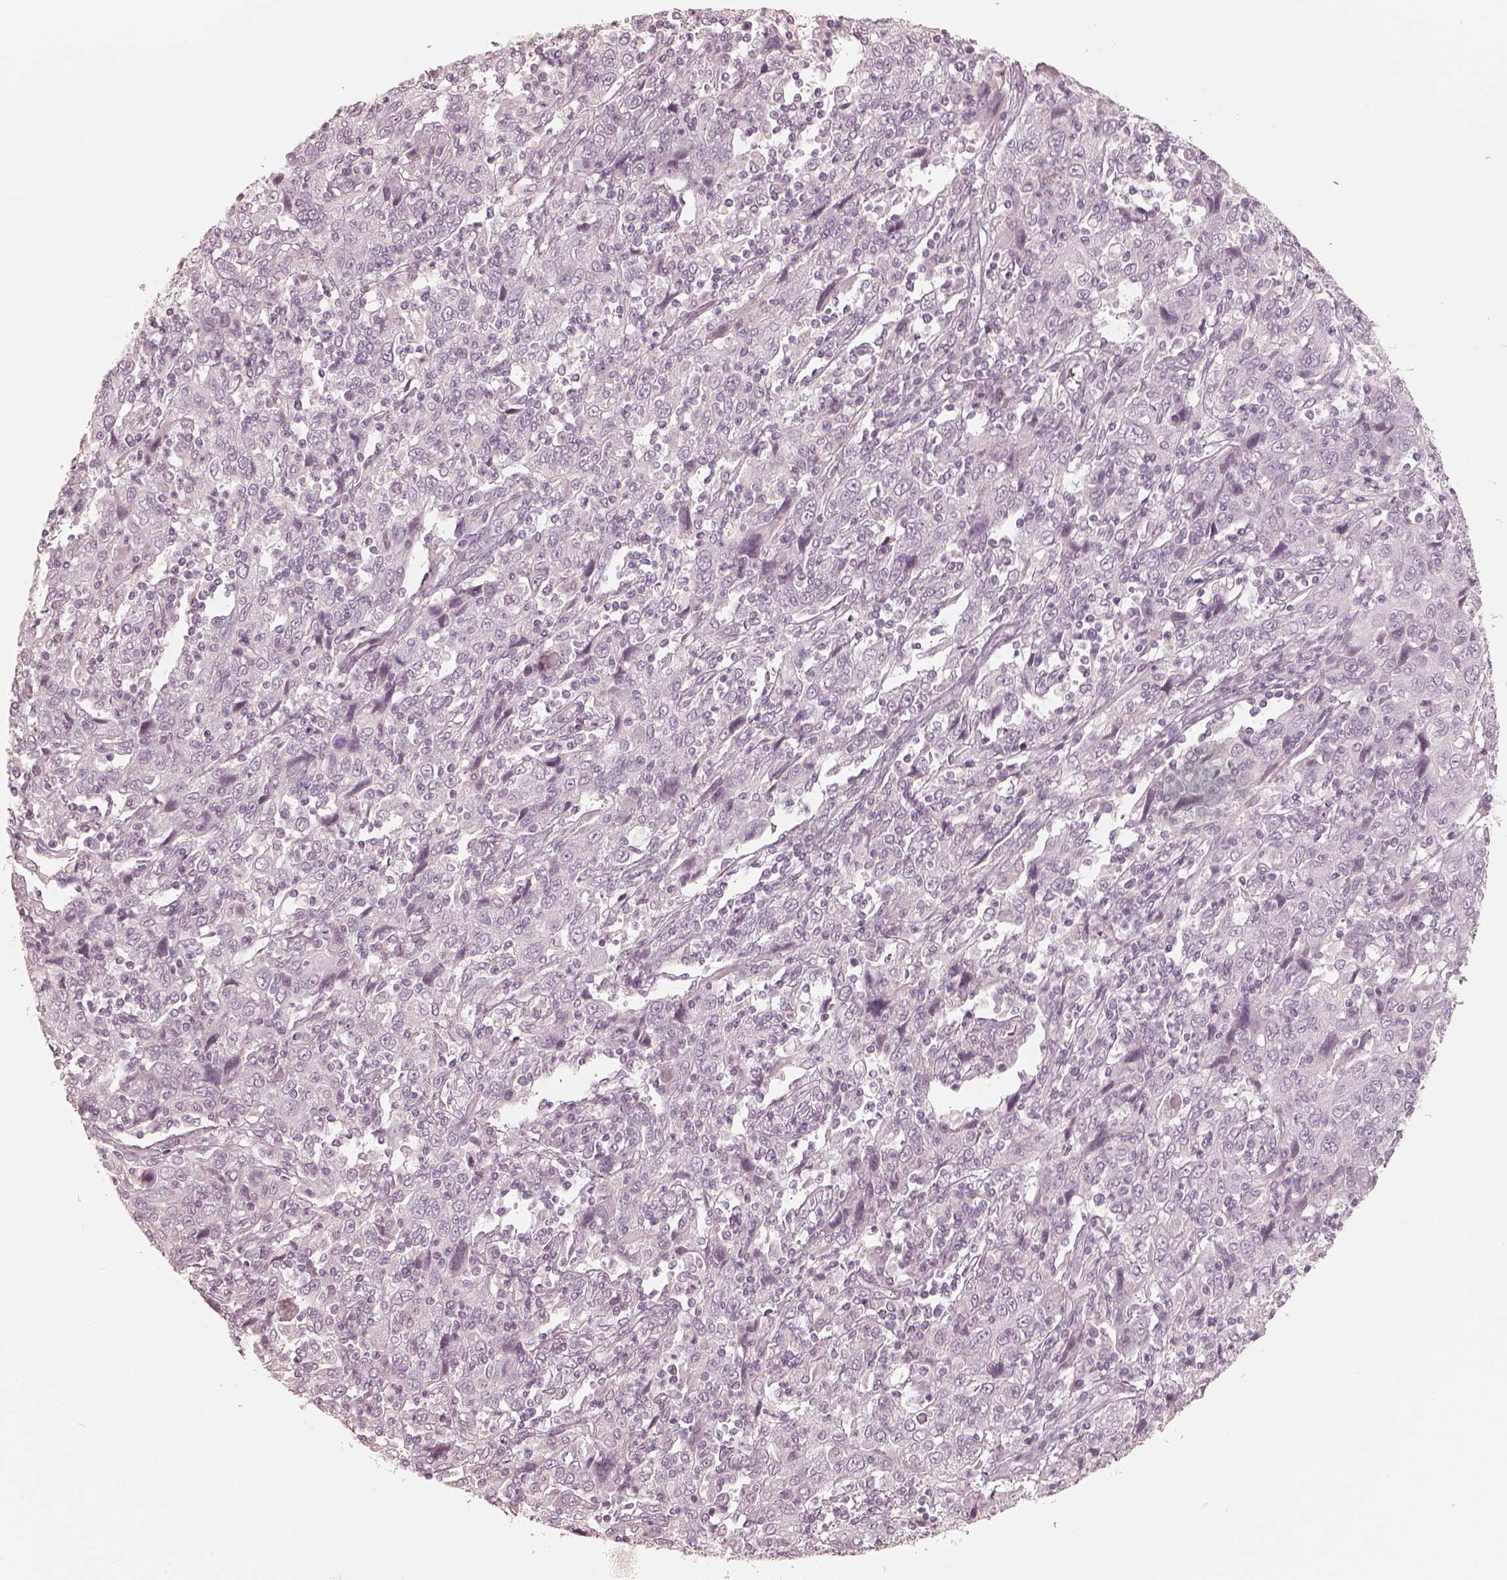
{"staining": {"intensity": "negative", "quantity": "none", "location": "none"}, "tissue": "cervical cancer", "cell_type": "Tumor cells", "image_type": "cancer", "snomed": [{"axis": "morphology", "description": "Squamous cell carcinoma, NOS"}, {"axis": "topography", "description": "Cervix"}], "caption": "IHC histopathology image of neoplastic tissue: squamous cell carcinoma (cervical) stained with DAB reveals no significant protein expression in tumor cells. Nuclei are stained in blue.", "gene": "KRT82", "patient": {"sex": "female", "age": 46}}